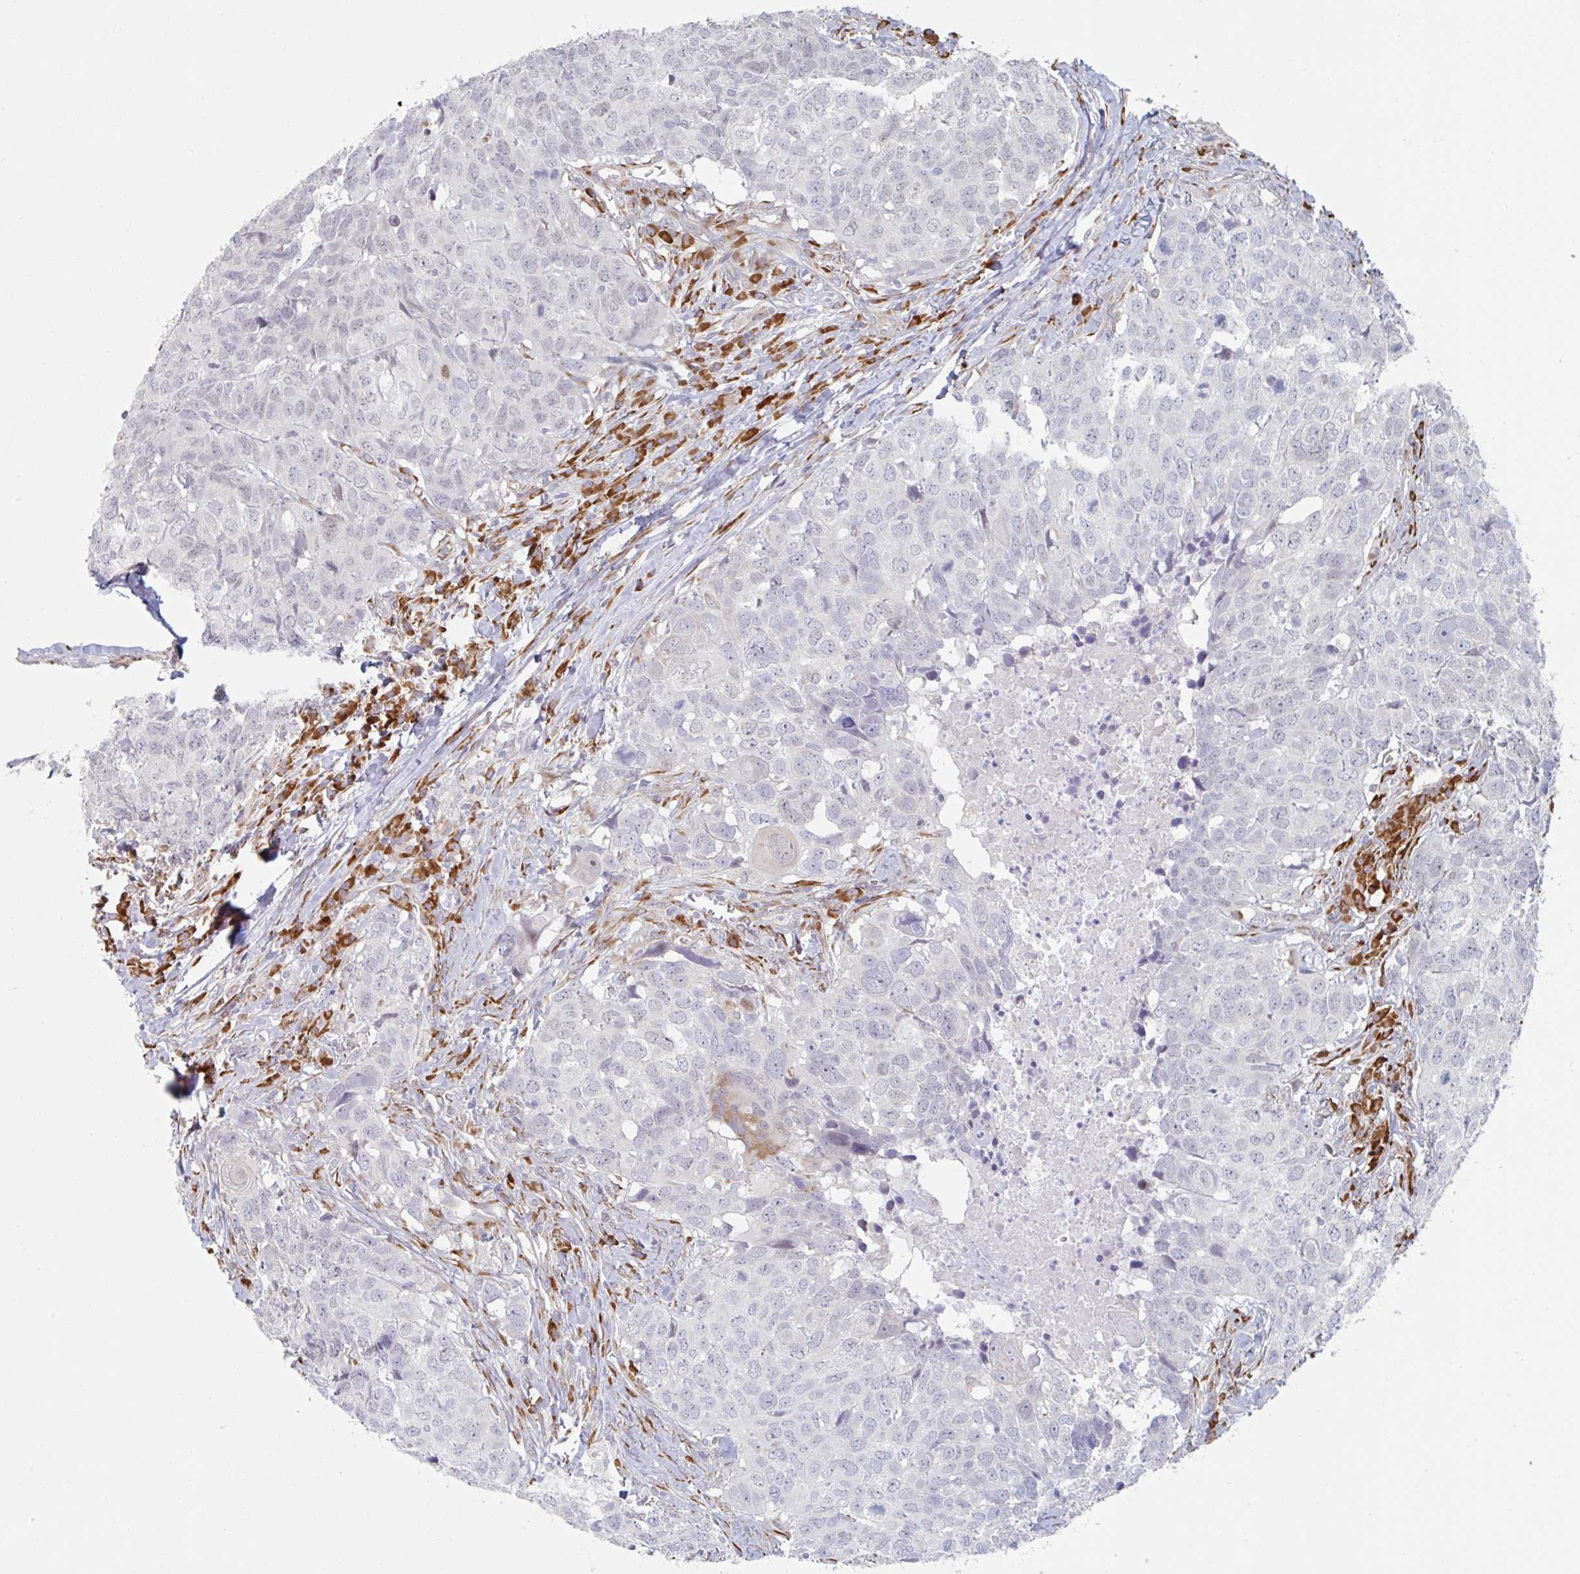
{"staining": {"intensity": "negative", "quantity": "none", "location": "none"}, "tissue": "head and neck cancer", "cell_type": "Tumor cells", "image_type": "cancer", "snomed": [{"axis": "morphology", "description": "Normal tissue, NOS"}, {"axis": "morphology", "description": "Squamous cell carcinoma, NOS"}, {"axis": "topography", "description": "Skeletal muscle"}, {"axis": "topography", "description": "Vascular tissue"}, {"axis": "topography", "description": "Peripheral nerve tissue"}, {"axis": "topography", "description": "Head-Neck"}], "caption": "A histopathology image of head and neck squamous cell carcinoma stained for a protein demonstrates no brown staining in tumor cells.", "gene": "TRAPPC10", "patient": {"sex": "male", "age": 66}}